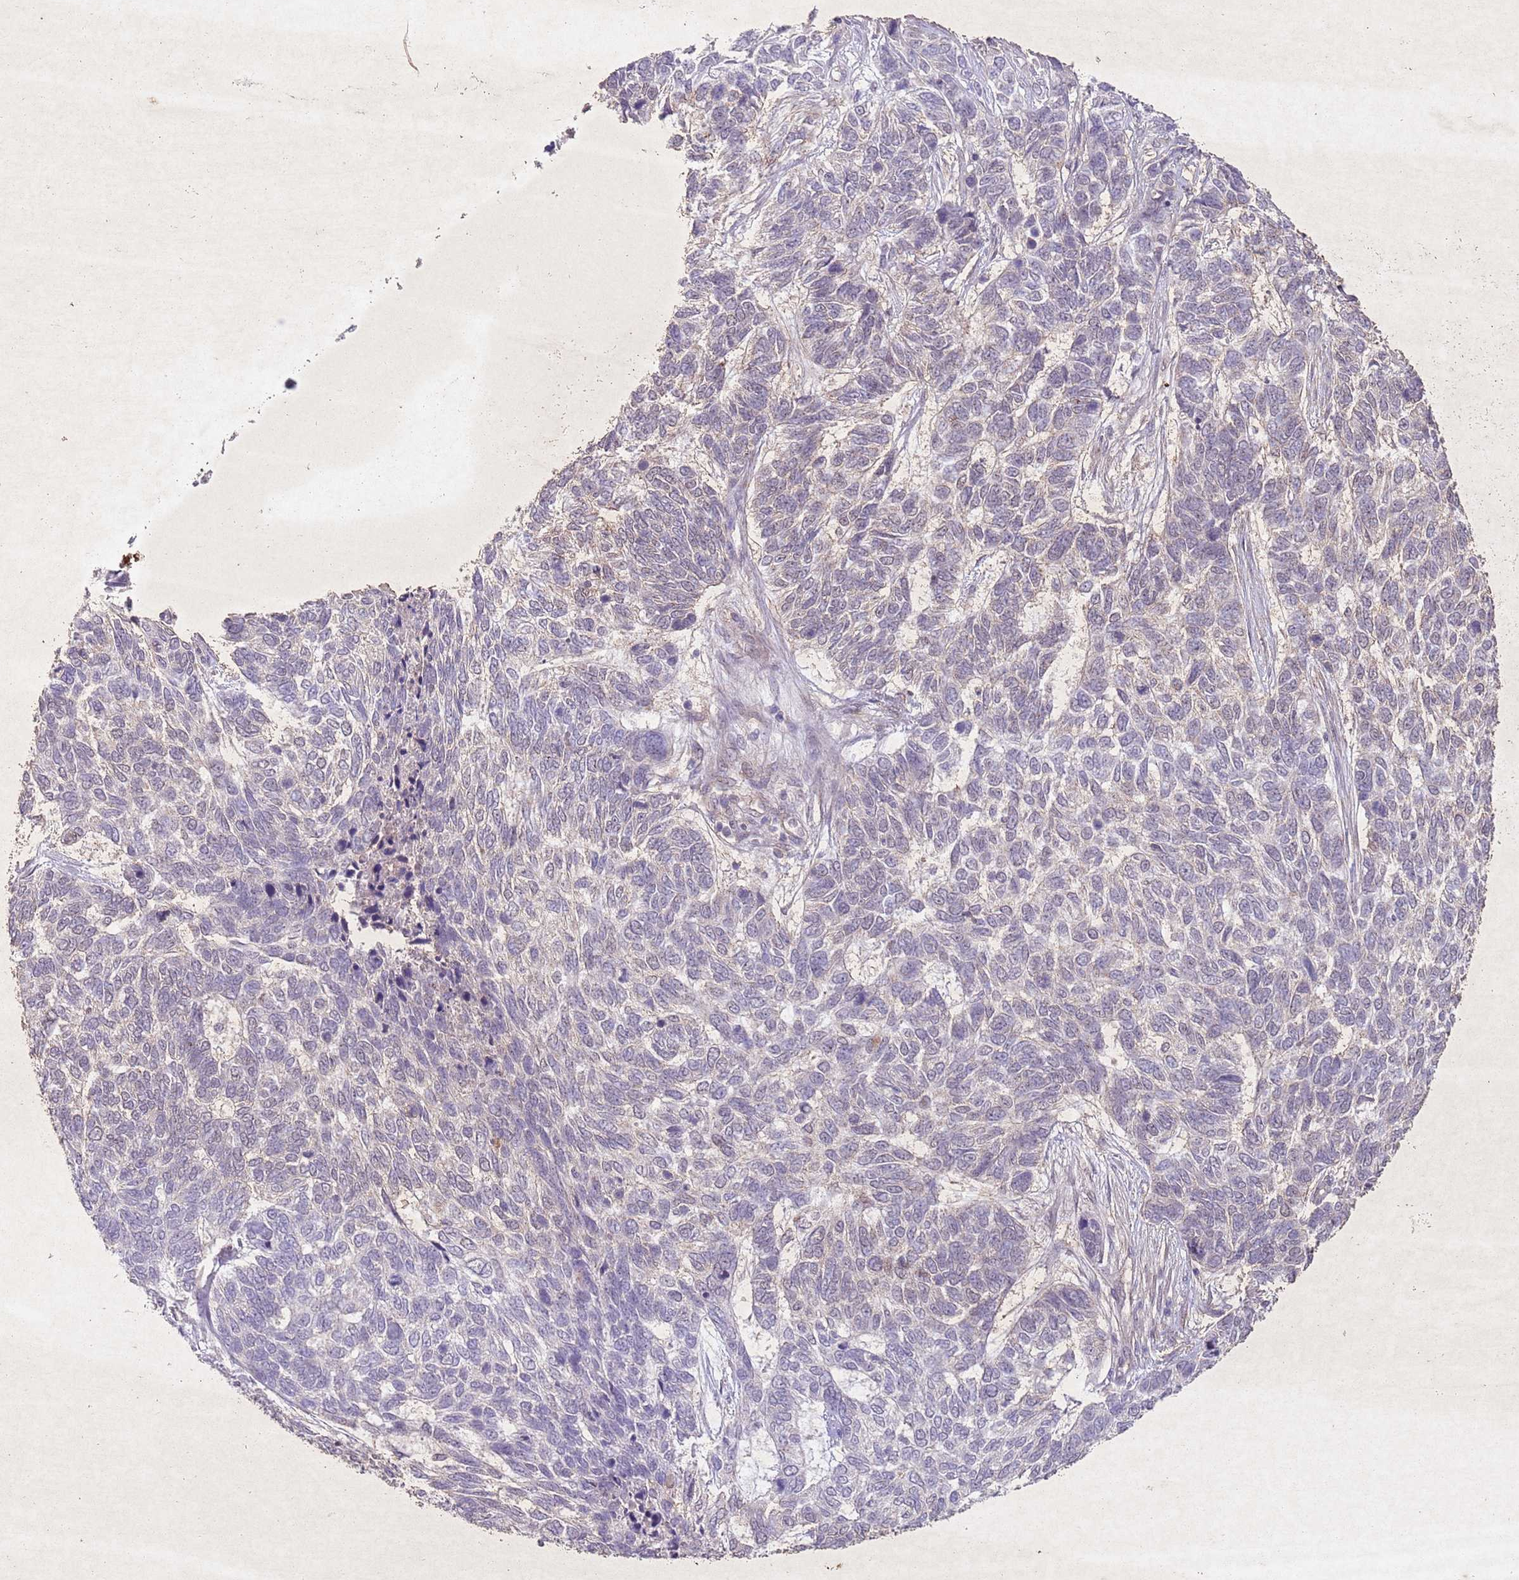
{"staining": {"intensity": "negative", "quantity": "none", "location": "none"}, "tissue": "skin cancer", "cell_type": "Tumor cells", "image_type": "cancer", "snomed": [{"axis": "morphology", "description": "Basal cell carcinoma"}, {"axis": "topography", "description": "Skin"}], "caption": "High power microscopy photomicrograph of an immunohistochemistry micrograph of skin cancer (basal cell carcinoma), revealing no significant expression in tumor cells.", "gene": "CCNI", "patient": {"sex": "female", "age": 65}}